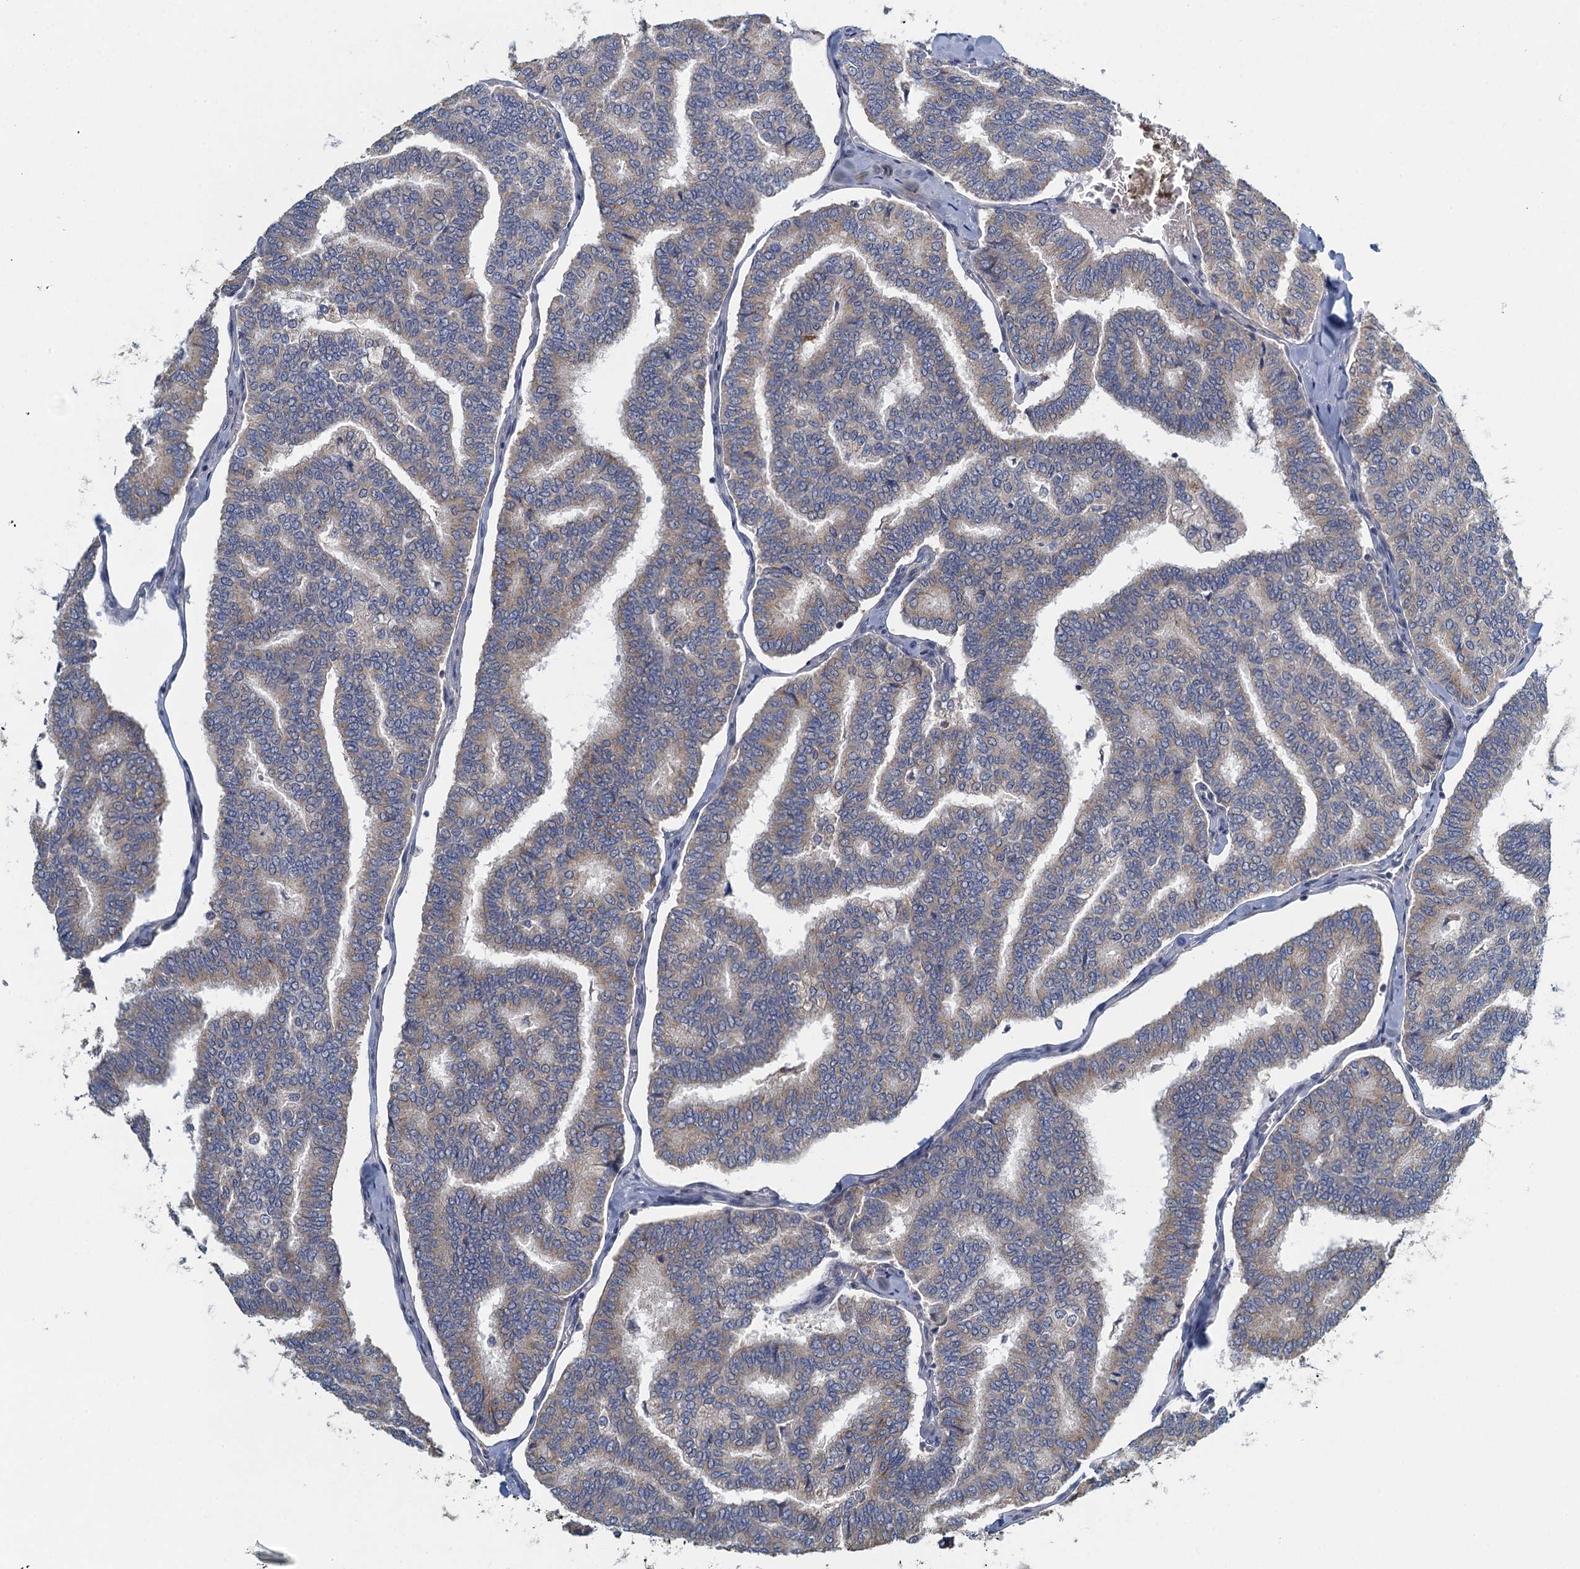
{"staining": {"intensity": "weak", "quantity": "25%-75%", "location": "cytoplasmic/membranous"}, "tissue": "thyroid cancer", "cell_type": "Tumor cells", "image_type": "cancer", "snomed": [{"axis": "morphology", "description": "Papillary adenocarcinoma, NOS"}, {"axis": "topography", "description": "Thyroid gland"}], "caption": "Approximately 25%-75% of tumor cells in human thyroid papillary adenocarcinoma display weak cytoplasmic/membranous protein positivity as visualized by brown immunohistochemical staining.", "gene": "ALG2", "patient": {"sex": "female", "age": 35}}